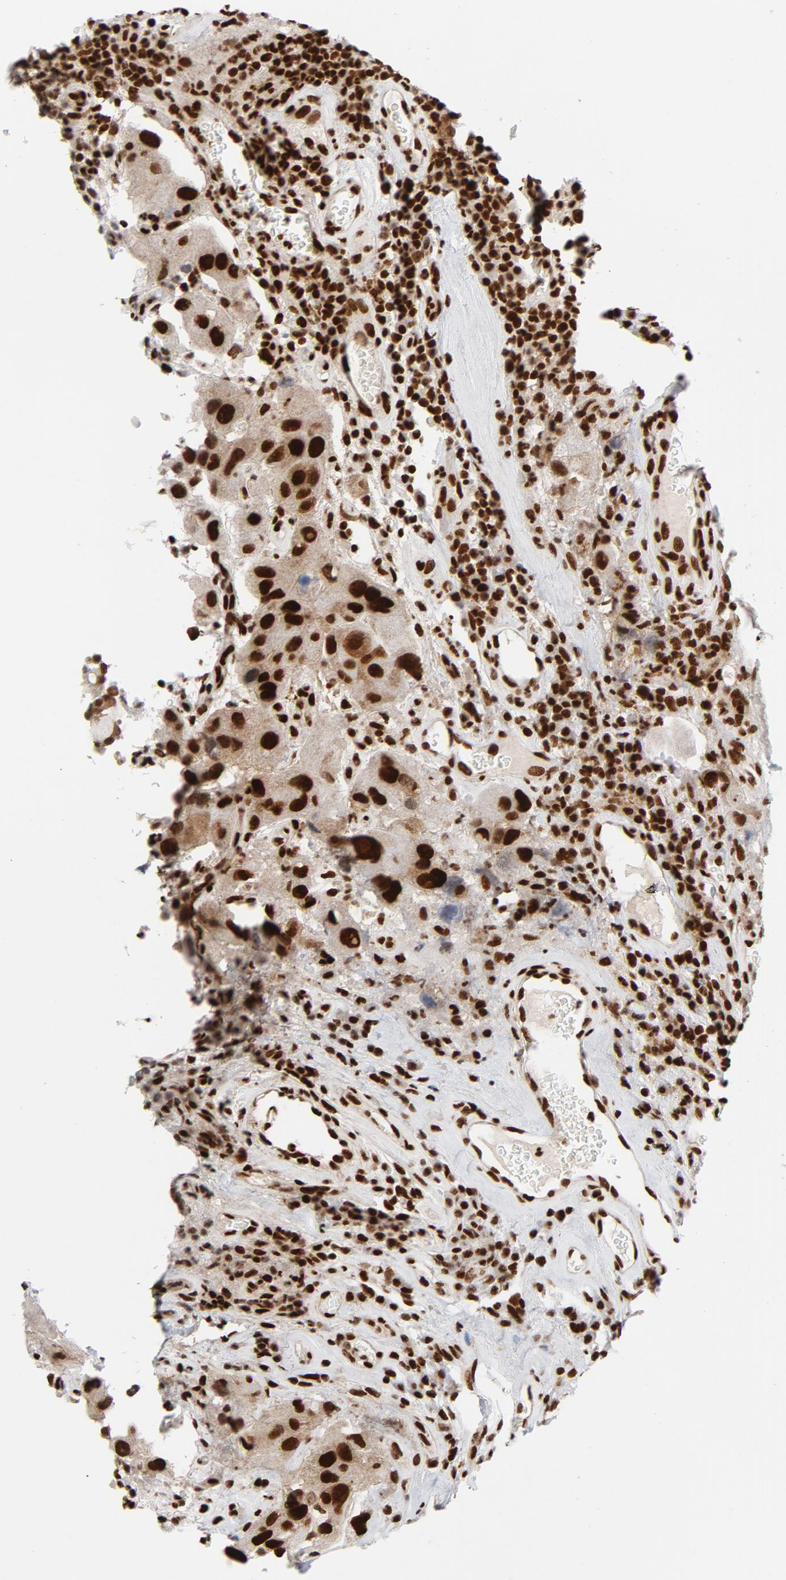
{"staining": {"intensity": "strong", "quantity": ">75%", "location": "nuclear"}, "tissue": "urothelial cancer", "cell_type": "Tumor cells", "image_type": "cancer", "snomed": [{"axis": "morphology", "description": "Urothelial carcinoma, High grade"}, {"axis": "topography", "description": "Urinary bladder"}], "caption": "Human high-grade urothelial carcinoma stained with a brown dye displays strong nuclear positive positivity in approximately >75% of tumor cells.", "gene": "NFYB", "patient": {"sex": "female", "age": 64}}